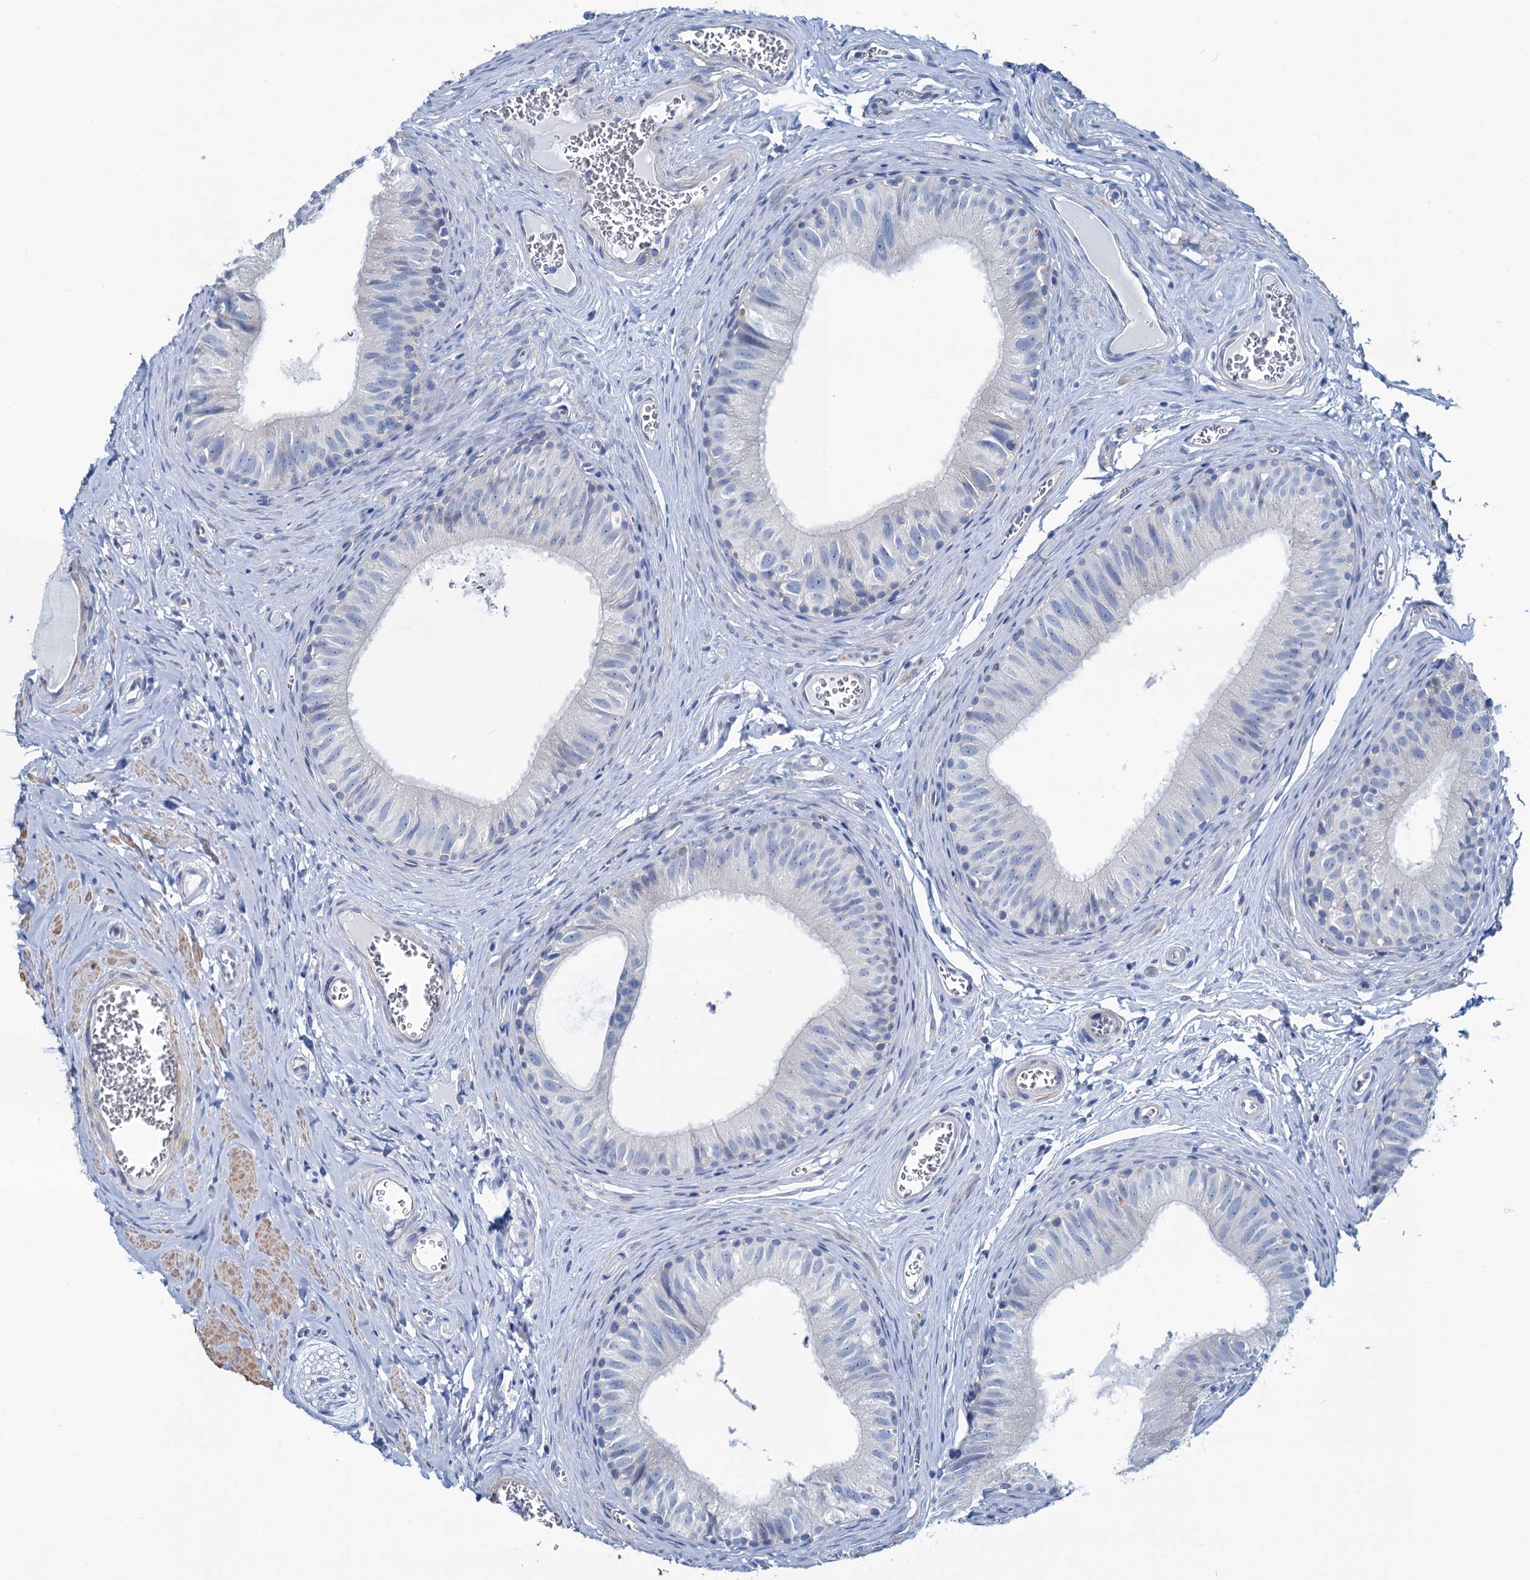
{"staining": {"intensity": "negative", "quantity": "none", "location": "none"}, "tissue": "epididymis", "cell_type": "Glandular cells", "image_type": "normal", "snomed": [{"axis": "morphology", "description": "Normal tissue, NOS"}, {"axis": "topography", "description": "Epididymis"}], "caption": "IHC micrograph of unremarkable human epididymis stained for a protein (brown), which shows no expression in glandular cells. (Immunohistochemistry, brightfield microscopy, high magnification).", "gene": "SLC1A3", "patient": {"sex": "male", "age": 42}}